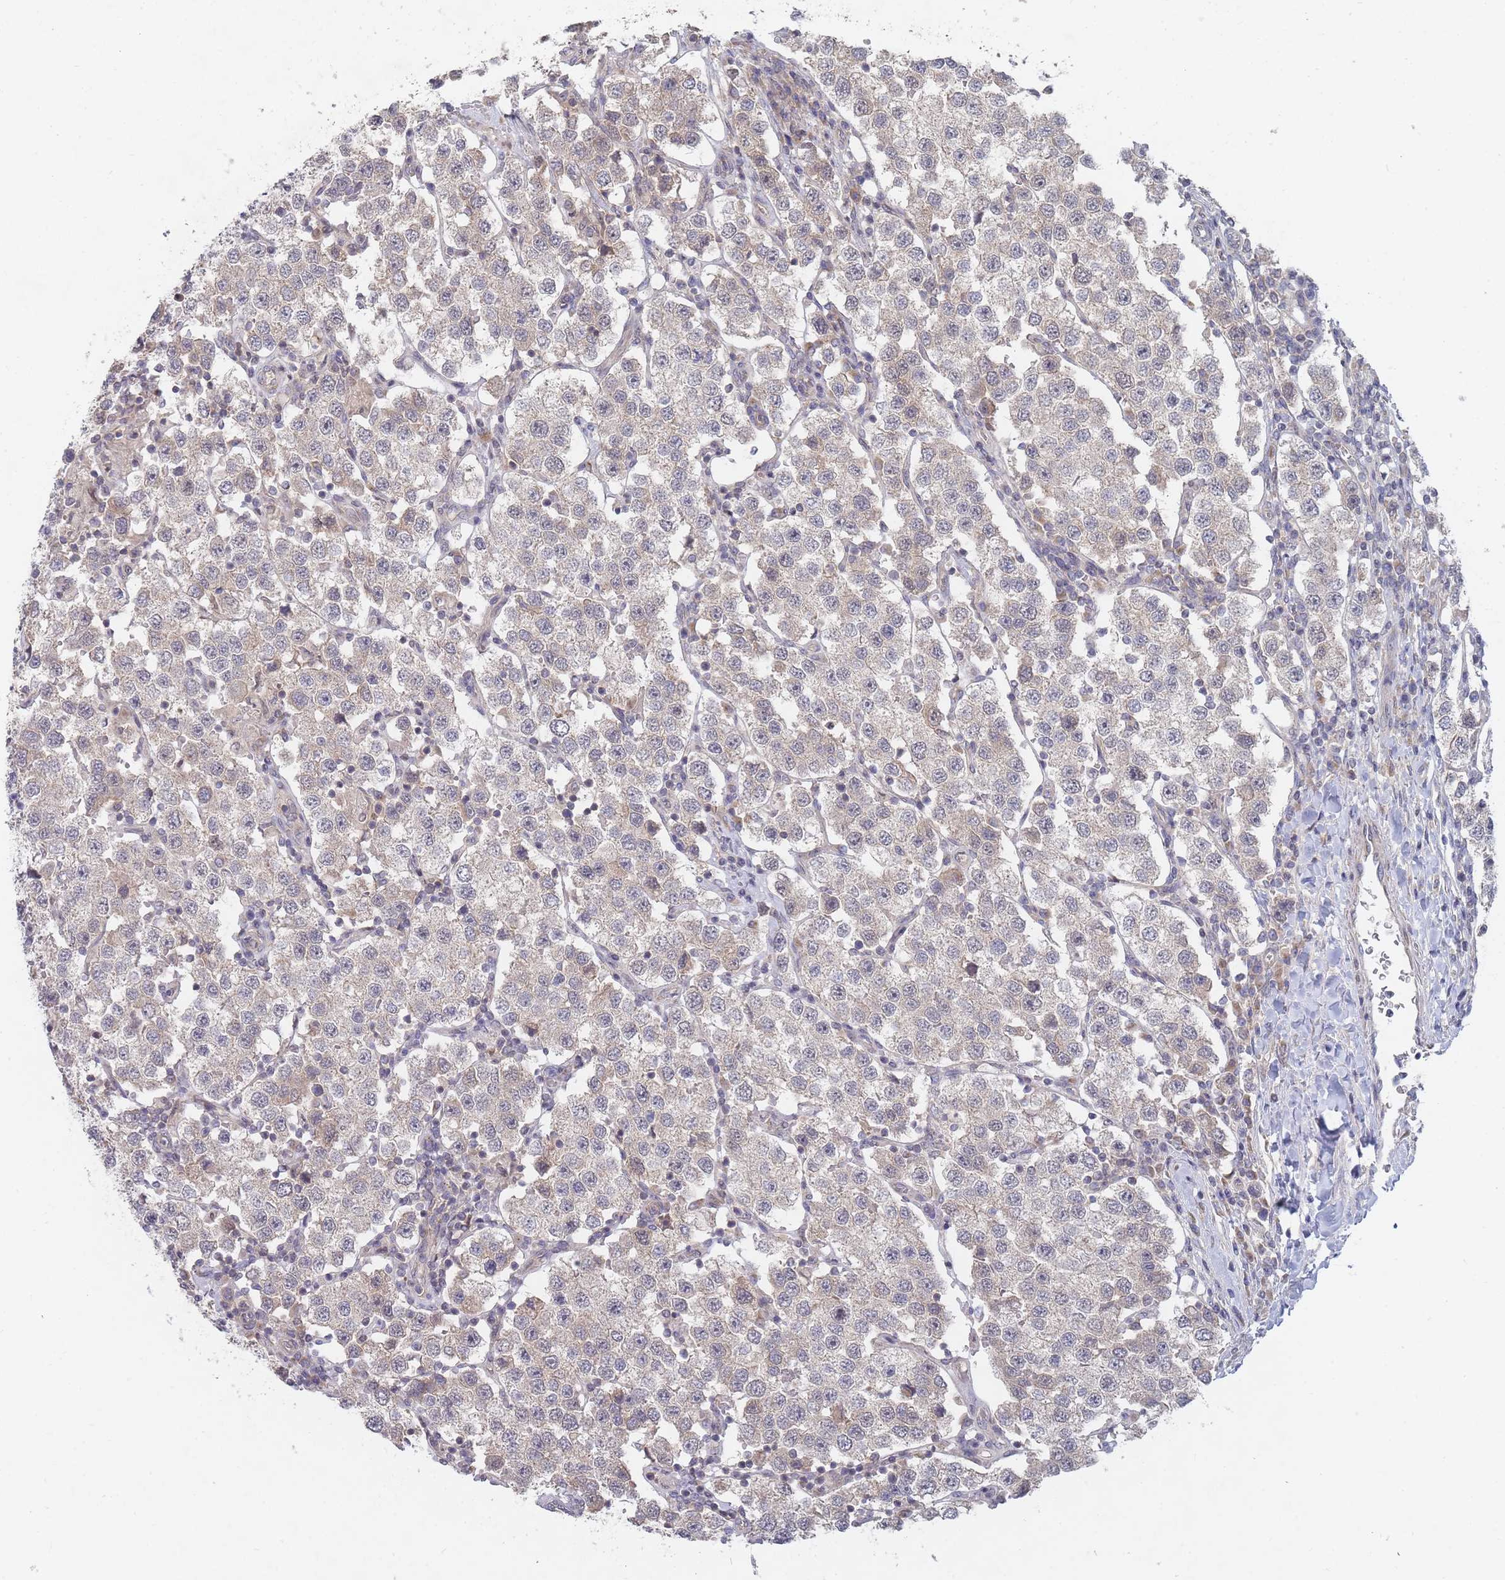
{"staining": {"intensity": "weak", "quantity": "<25%", "location": "cytoplasmic/membranous"}, "tissue": "testis cancer", "cell_type": "Tumor cells", "image_type": "cancer", "snomed": [{"axis": "morphology", "description": "Seminoma, NOS"}, {"axis": "topography", "description": "Testis"}], "caption": "Immunohistochemistry image of human testis seminoma stained for a protein (brown), which displays no staining in tumor cells.", "gene": "SLC35F5", "patient": {"sex": "male", "age": 37}}